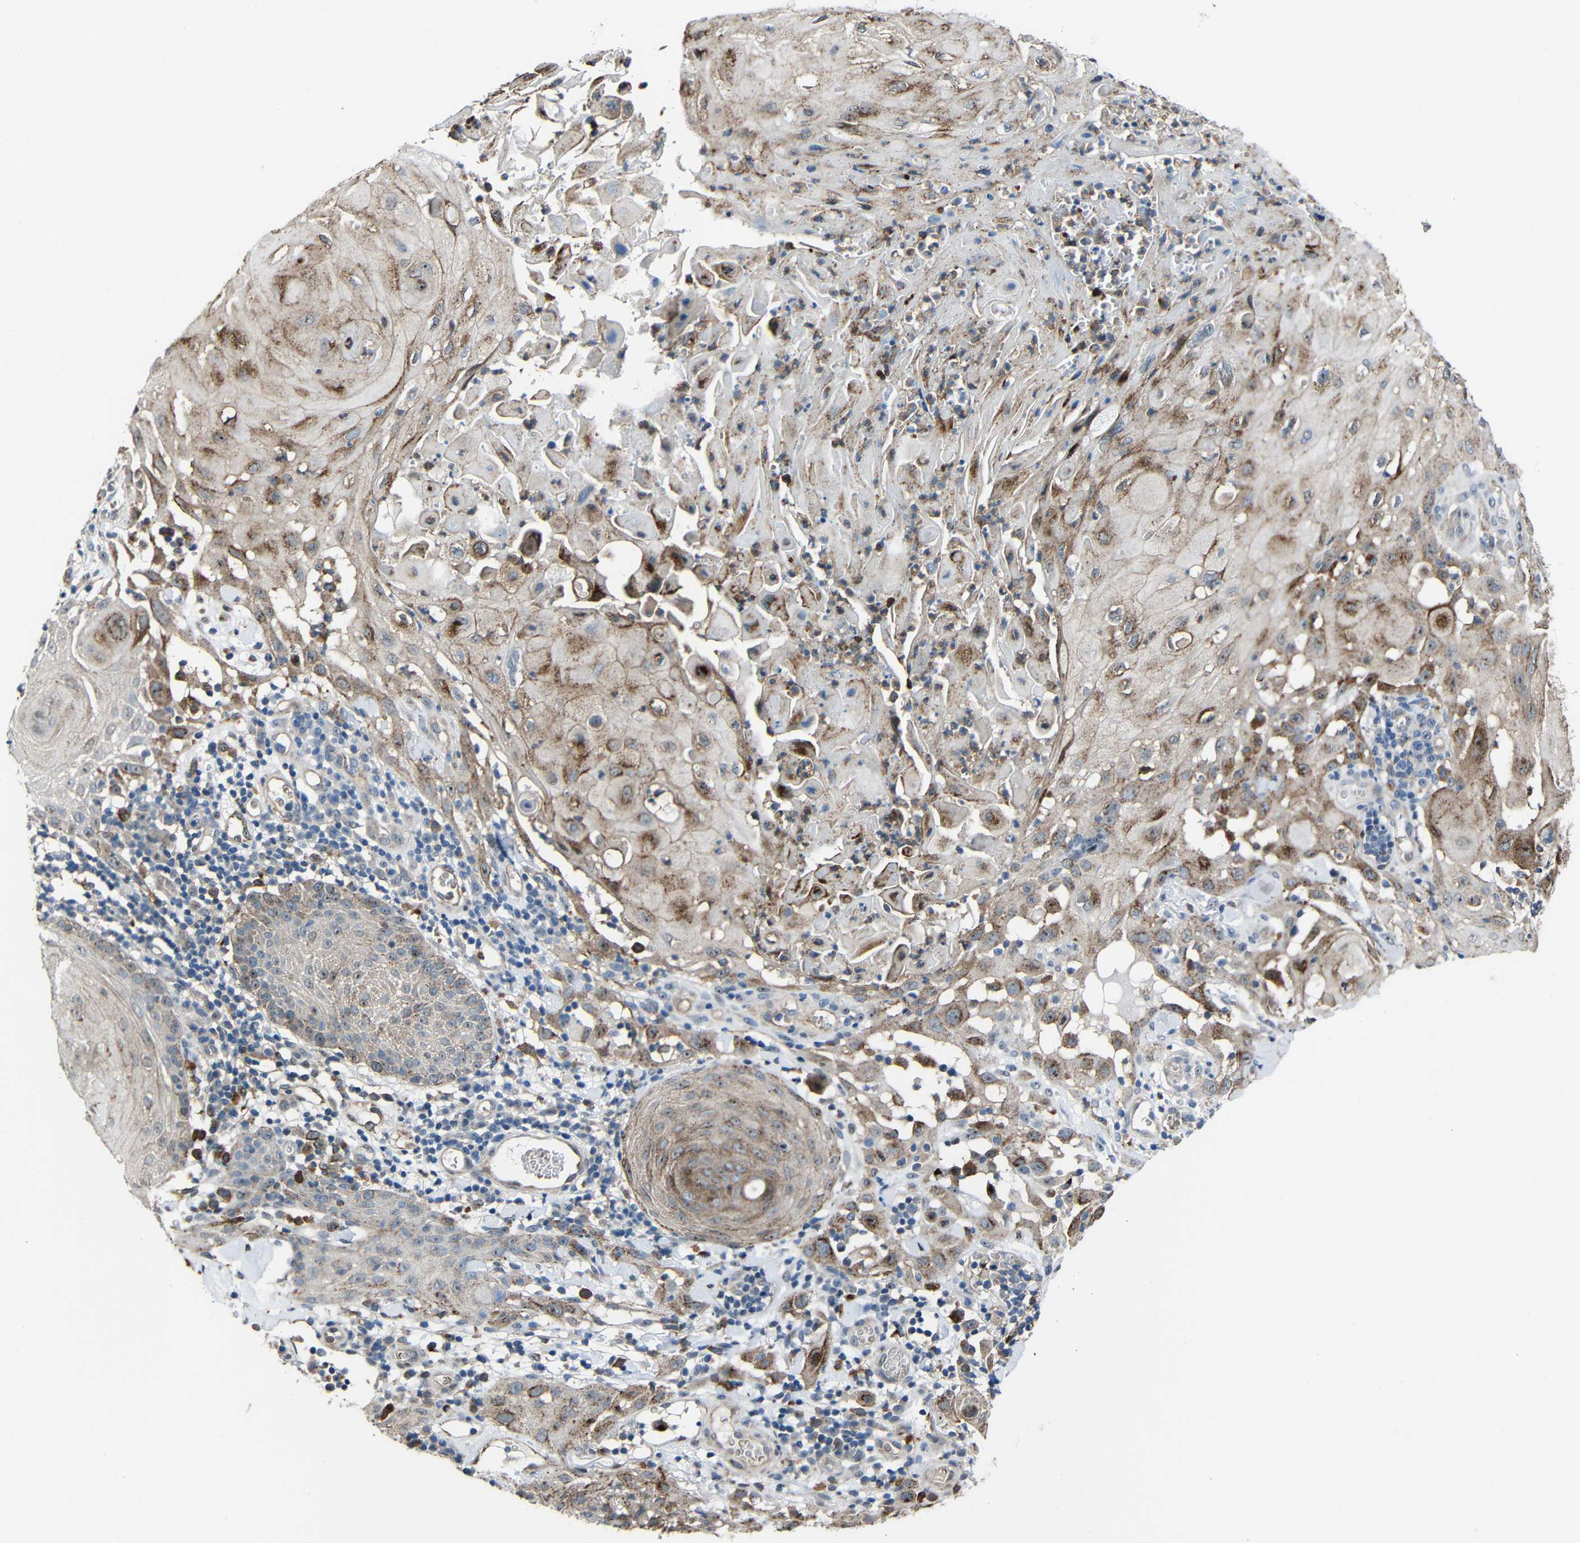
{"staining": {"intensity": "moderate", "quantity": "25%-75%", "location": "cytoplasmic/membranous"}, "tissue": "skin cancer", "cell_type": "Tumor cells", "image_type": "cancer", "snomed": [{"axis": "morphology", "description": "Squamous cell carcinoma, NOS"}, {"axis": "topography", "description": "Skin"}], "caption": "Immunohistochemistry (IHC) of squamous cell carcinoma (skin) demonstrates medium levels of moderate cytoplasmic/membranous expression in about 25%-75% of tumor cells.", "gene": "DNAJC5", "patient": {"sex": "male", "age": 24}}